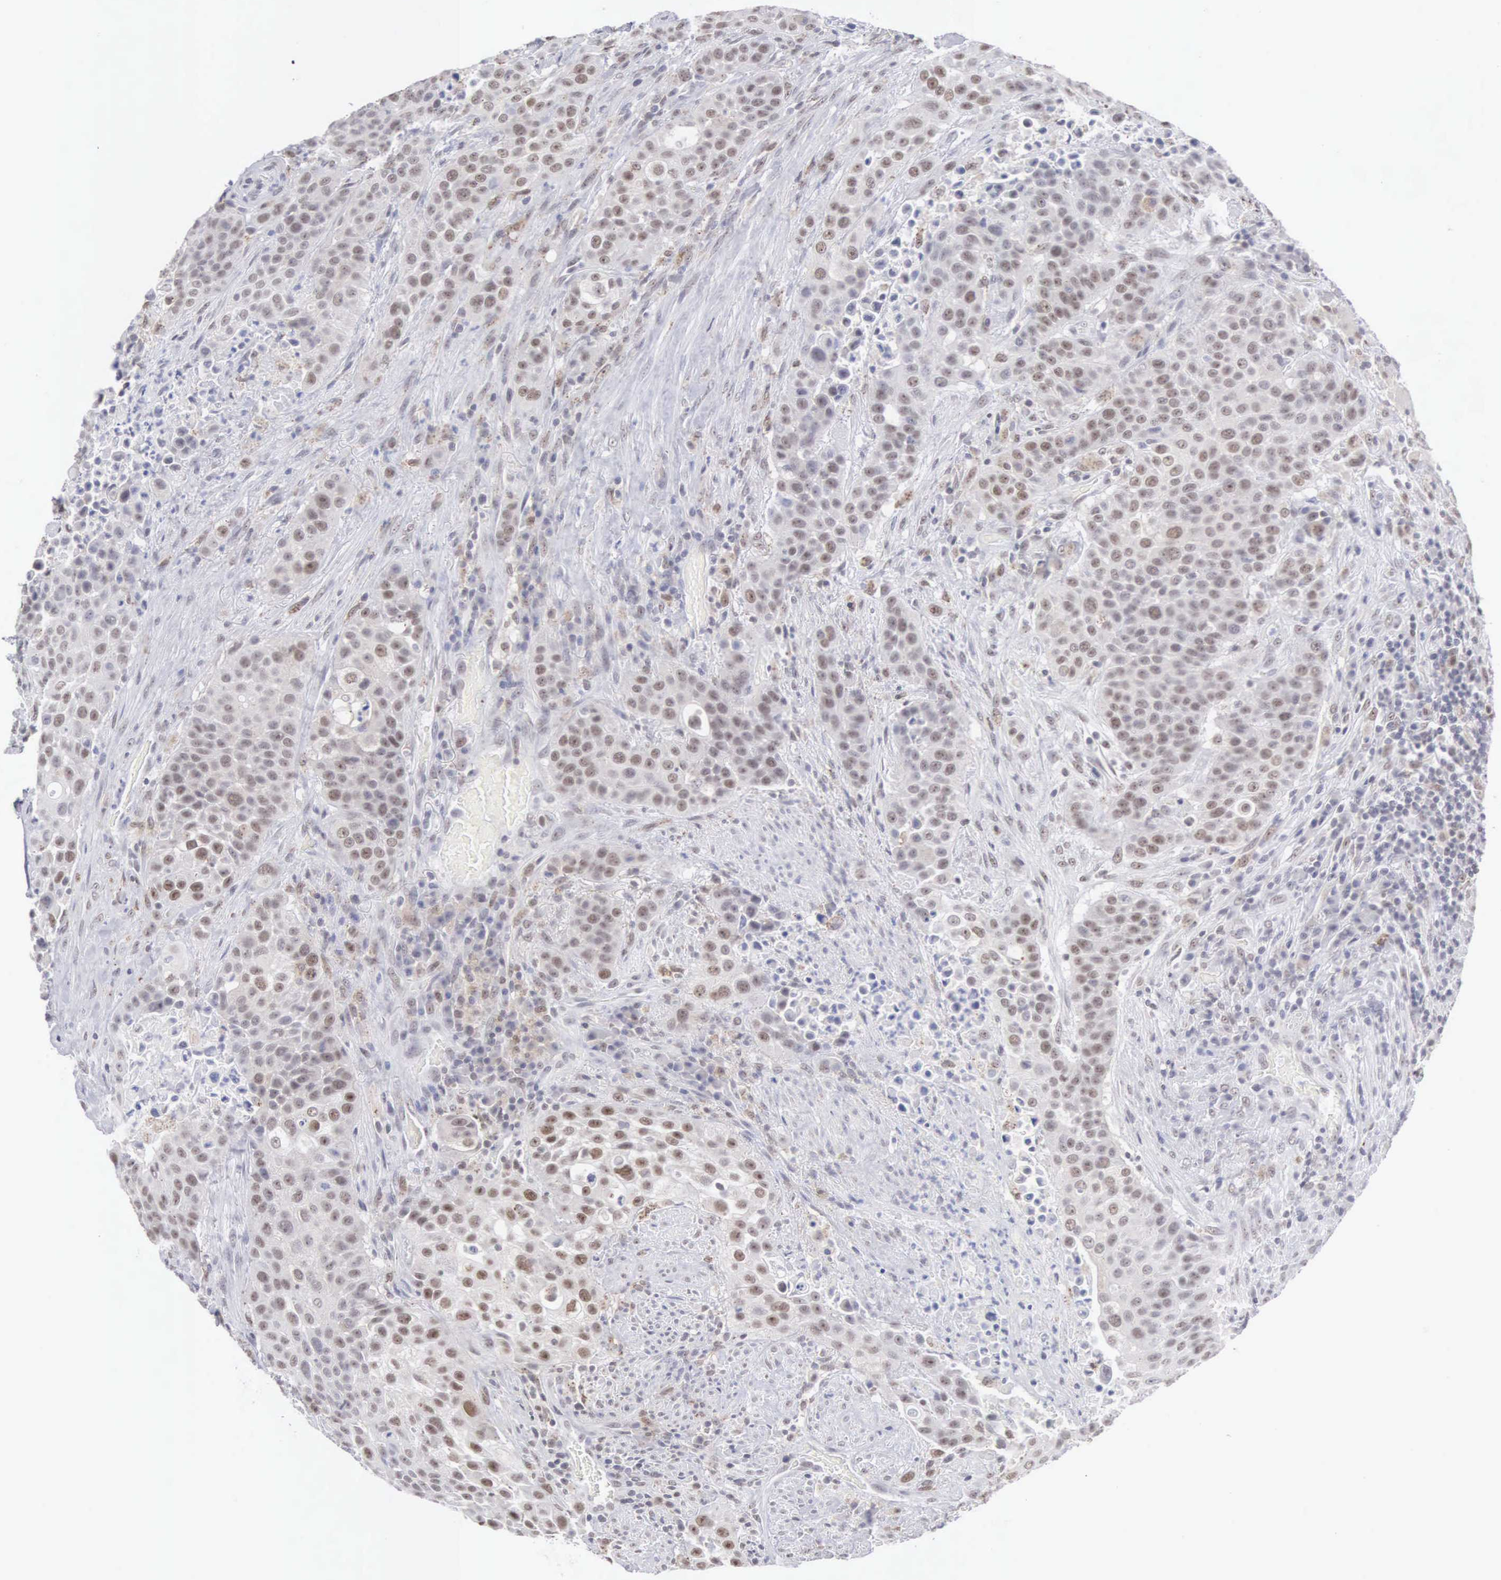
{"staining": {"intensity": "weak", "quantity": "25%-75%", "location": "nuclear"}, "tissue": "urothelial cancer", "cell_type": "Tumor cells", "image_type": "cancer", "snomed": [{"axis": "morphology", "description": "Urothelial carcinoma, High grade"}, {"axis": "topography", "description": "Urinary bladder"}], "caption": "Weak nuclear protein staining is identified in about 25%-75% of tumor cells in urothelial cancer. (Stains: DAB in brown, nuclei in blue, Microscopy: brightfield microscopy at high magnification).", "gene": "MNAT1", "patient": {"sex": "male", "age": 74}}